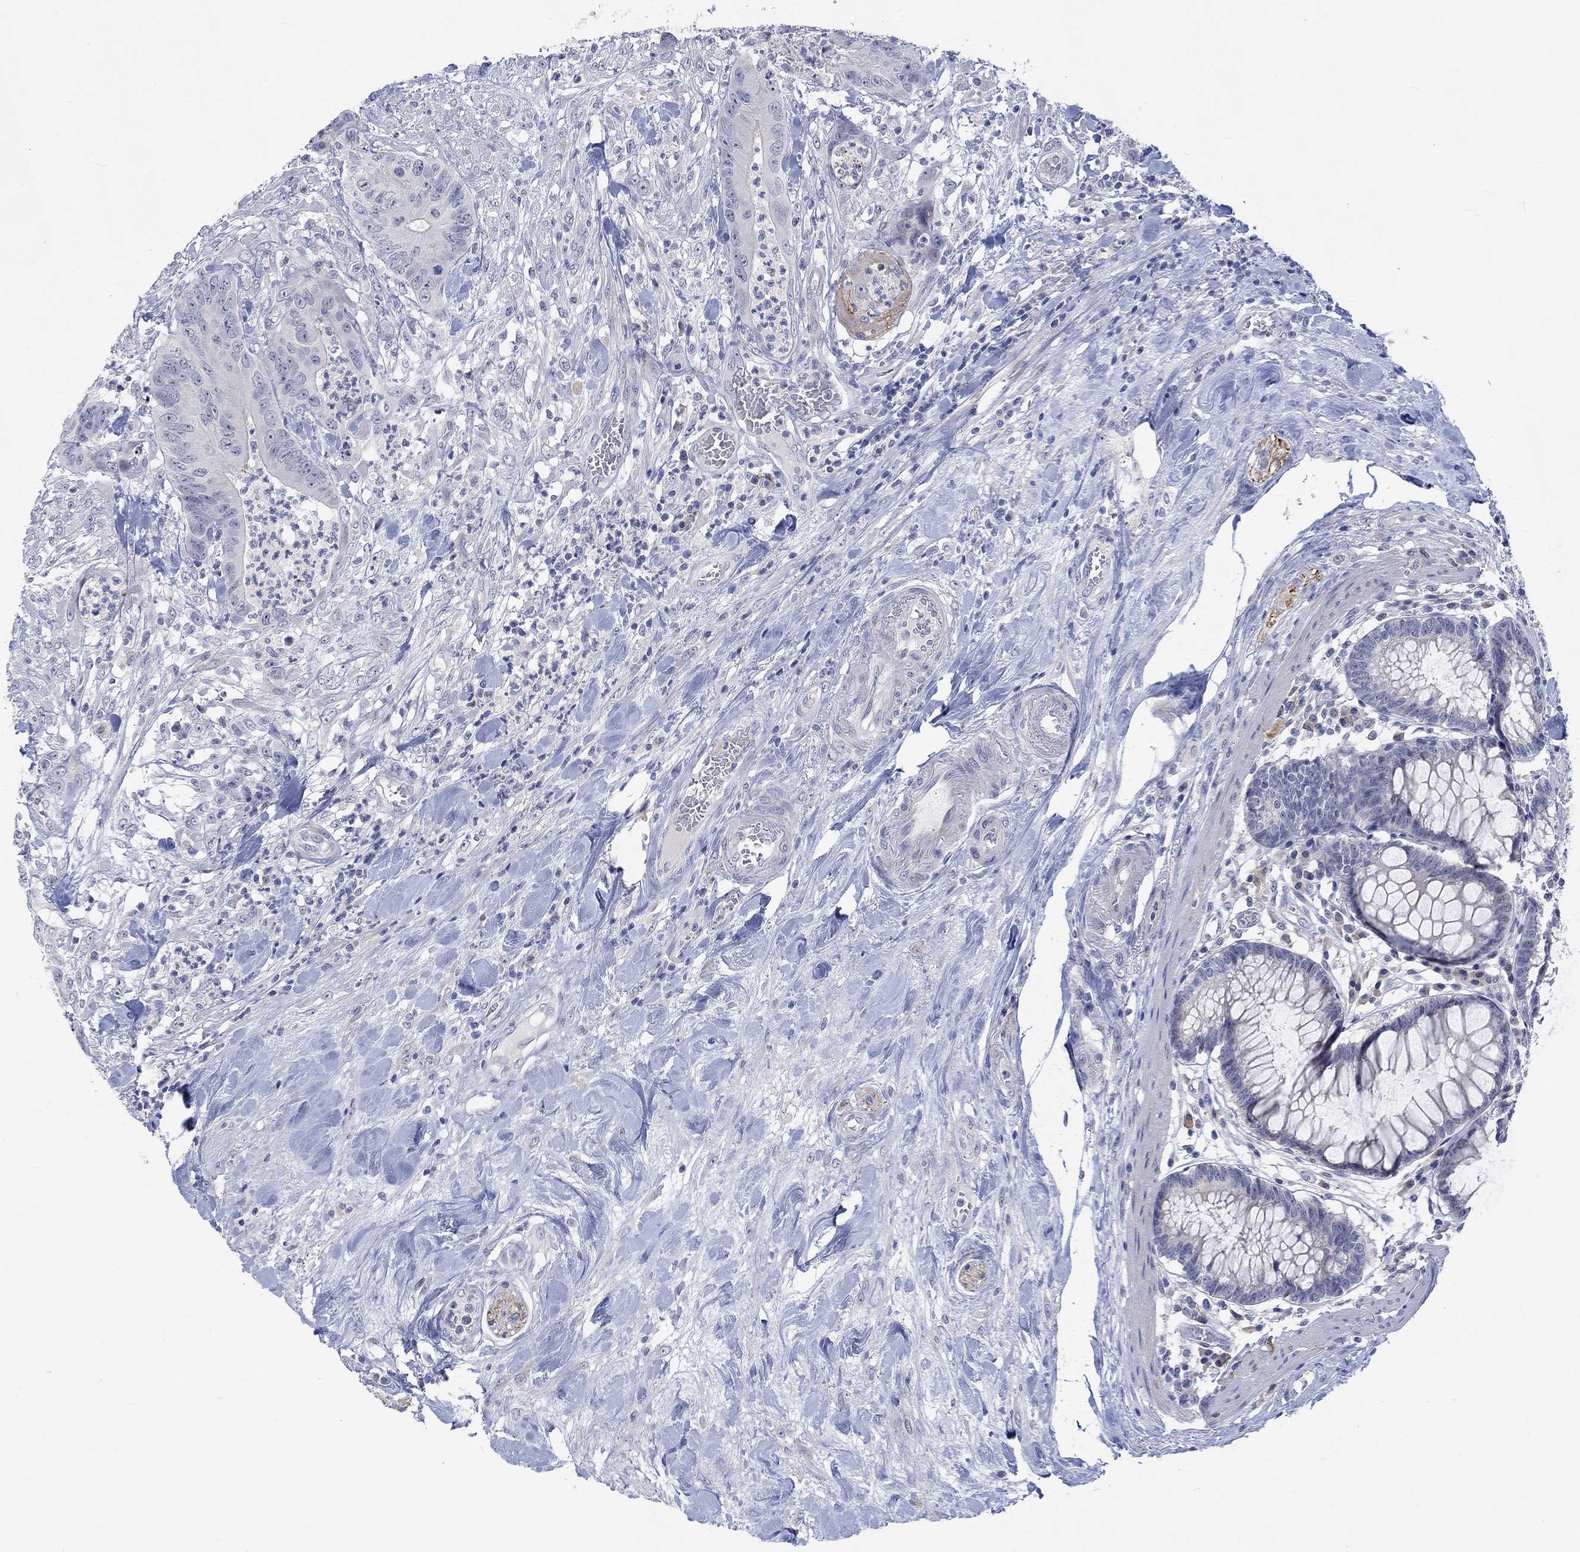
{"staining": {"intensity": "negative", "quantity": "none", "location": "none"}, "tissue": "colorectal cancer", "cell_type": "Tumor cells", "image_type": "cancer", "snomed": [{"axis": "morphology", "description": "Adenocarcinoma, NOS"}, {"axis": "topography", "description": "Colon"}], "caption": "DAB immunohistochemical staining of adenocarcinoma (colorectal) reveals no significant positivity in tumor cells. (Brightfield microscopy of DAB immunohistochemistry (IHC) at high magnification).", "gene": "DLK1", "patient": {"sex": "male", "age": 84}}